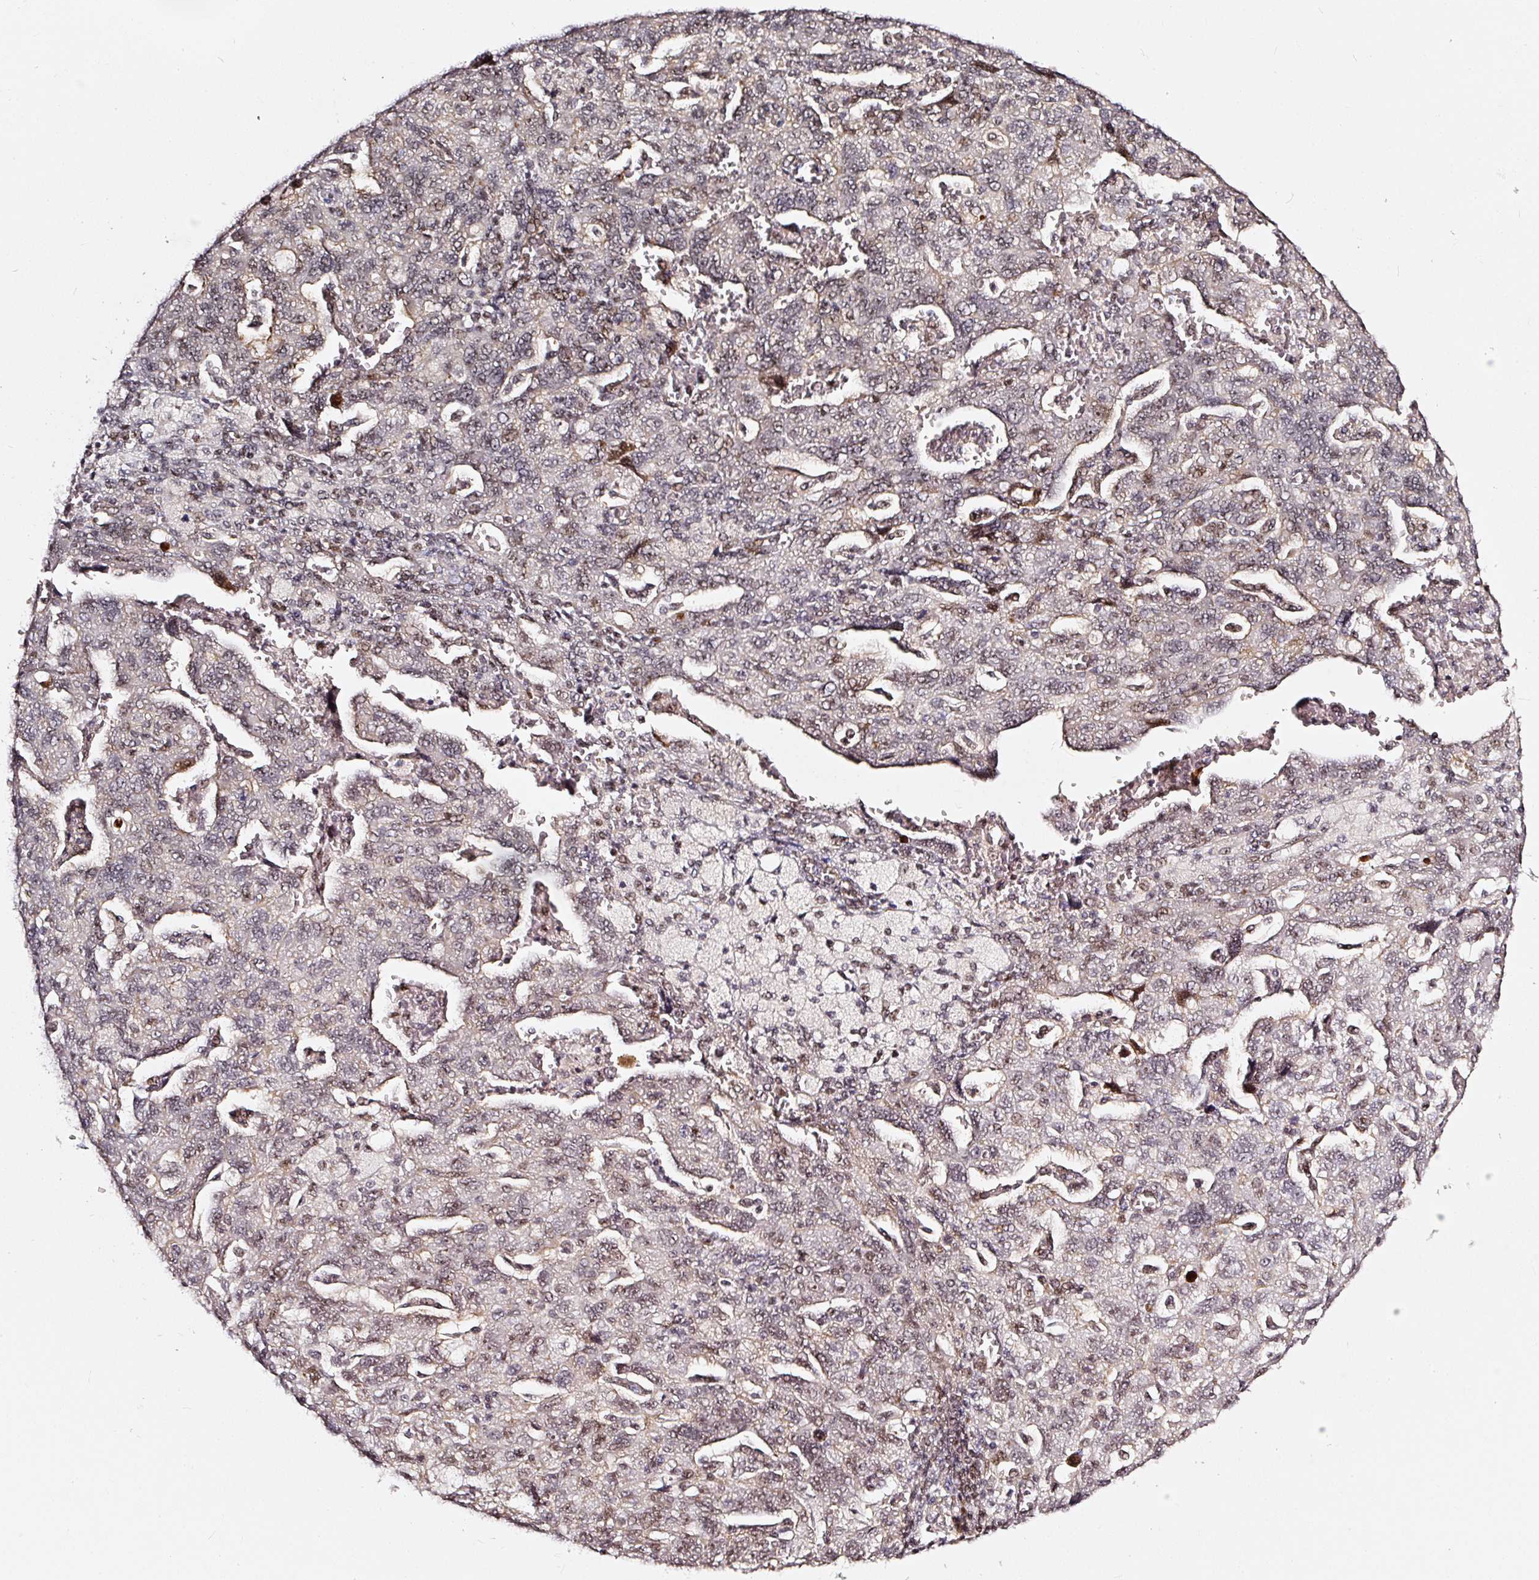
{"staining": {"intensity": "weak", "quantity": "25%-75%", "location": "nuclear"}, "tissue": "ovarian cancer", "cell_type": "Tumor cells", "image_type": "cancer", "snomed": [{"axis": "morphology", "description": "Carcinoma, NOS"}, {"axis": "morphology", "description": "Cystadenocarcinoma, serous, NOS"}, {"axis": "topography", "description": "Ovary"}], "caption": "Immunohistochemical staining of human ovarian carcinoma shows low levels of weak nuclear protein positivity in about 25%-75% of tumor cells.", "gene": "MXRA8", "patient": {"sex": "female", "age": 69}}